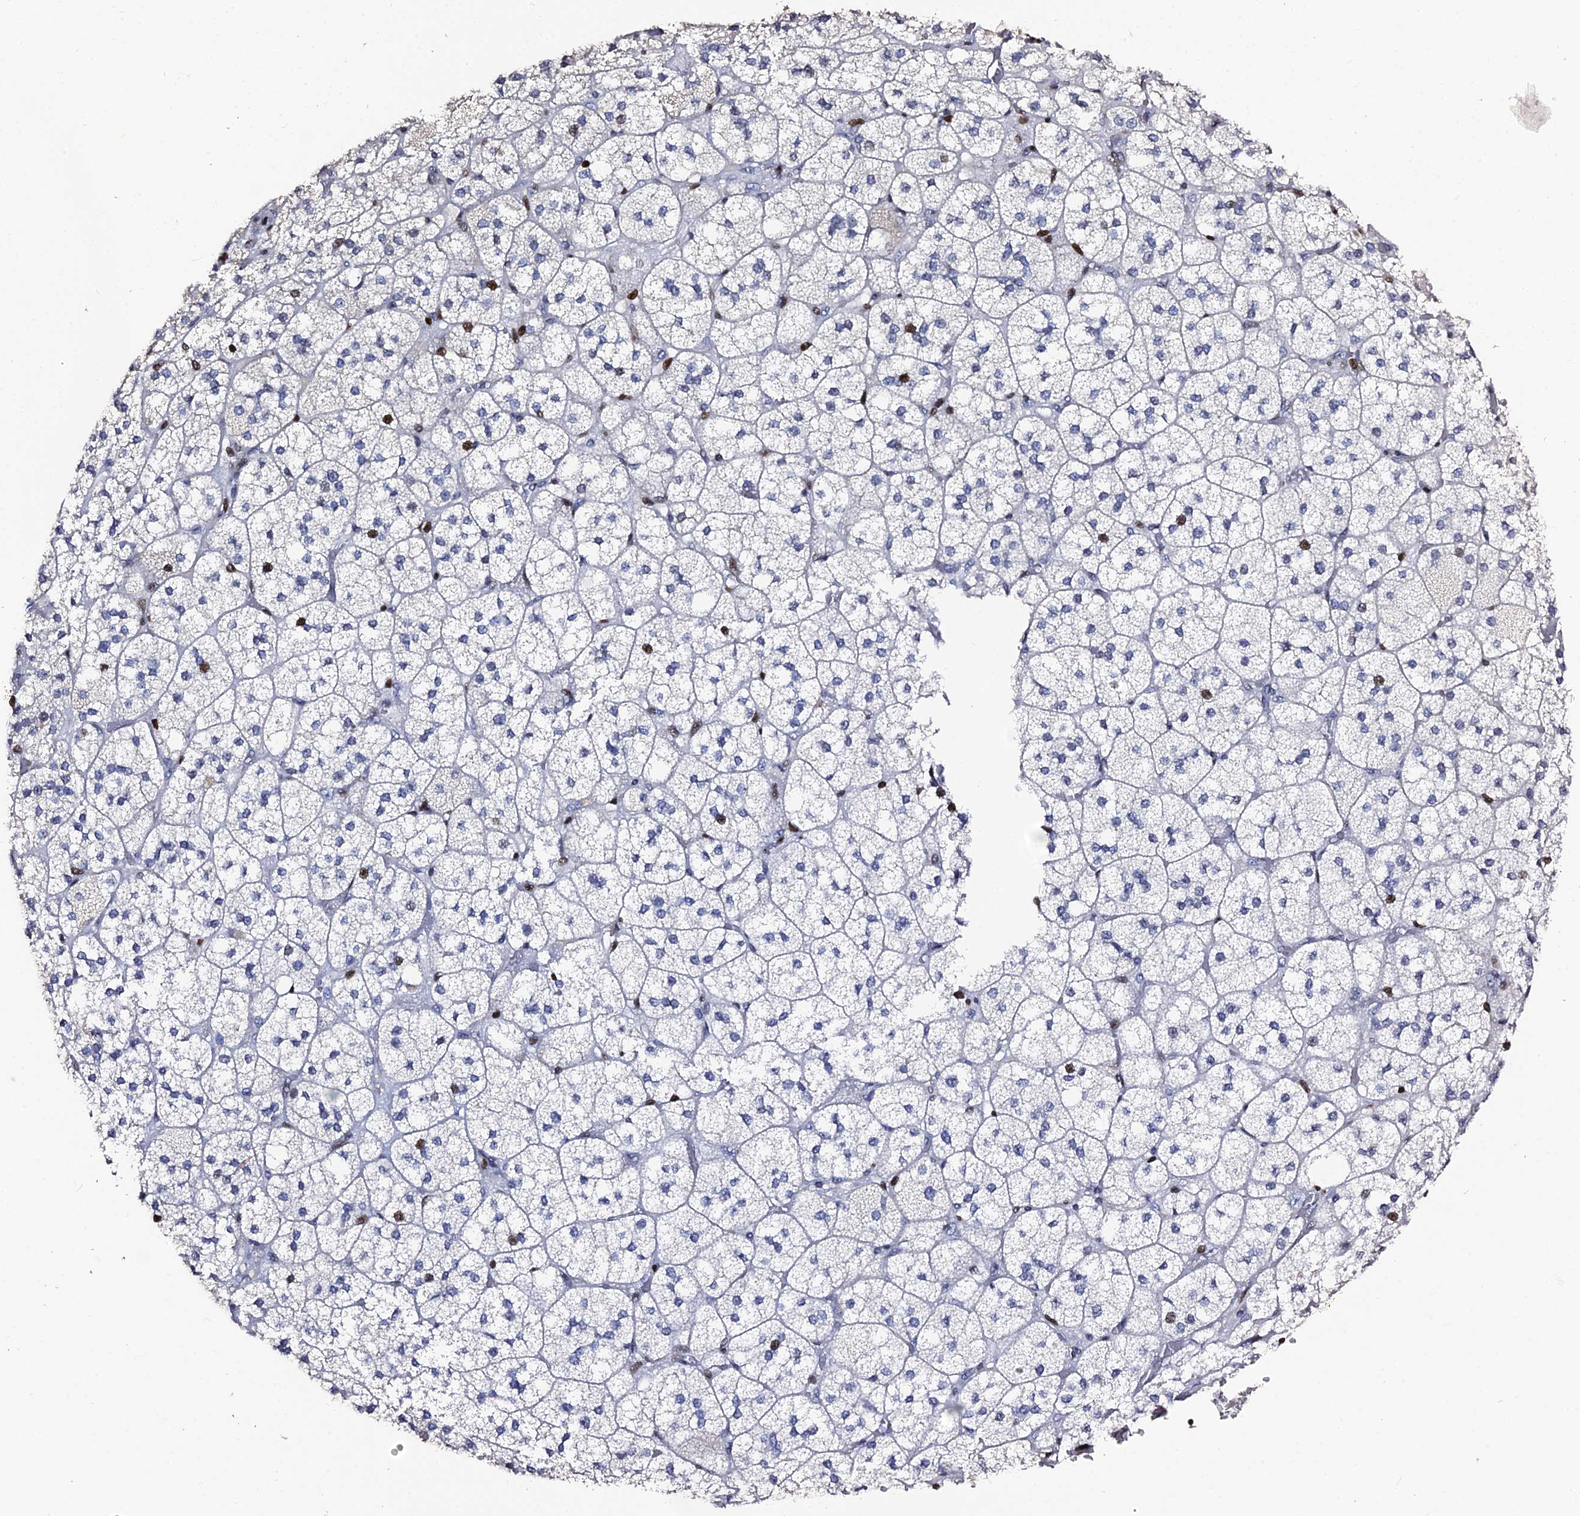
{"staining": {"intensity": "moderate", "quantity": "<25%", "location": "nuclear"}, "tissue": "adrenal gland", "cell_type": "Glandular cells", "image_type": "normal", "snomed": [{"axis": "morphology", "description": "Normal tissue, NOS"}, {"axis": "topography", "description": "Adrenal gland"}], "caption": "Immunohistochemical staining of normal adrenal gland displays low levels of moderate nuclear expression in about <25% of glandular cells. Using DAB (brown) and hematoxylin (blue) stains, captured at high magnification using brightfield microscopy.", "gene": "MYNN", "patient": {"sex": "male", "age": 61}}